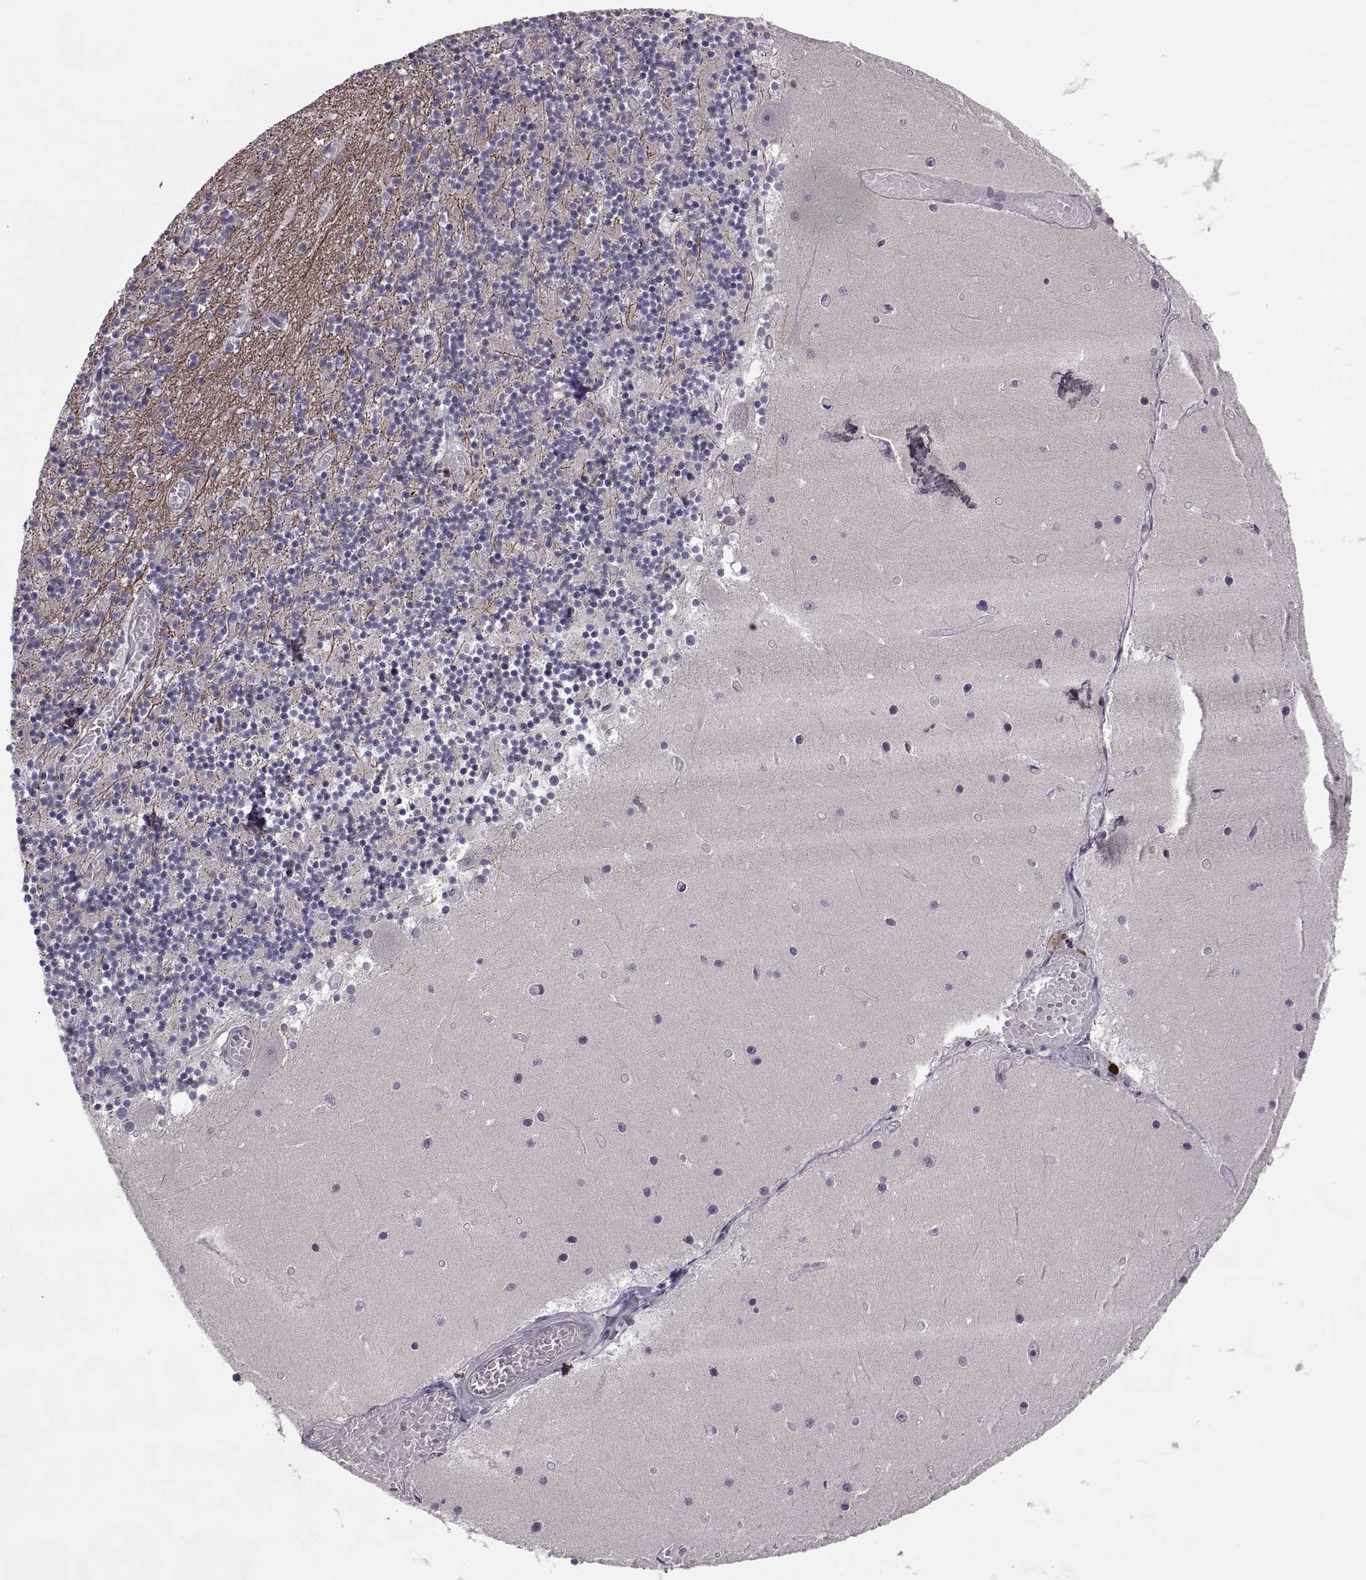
{"staining": {"intensity": "negative", "quantity": "none", "location": "none"}, "tissue": "cerebellum", "cell_type": "Cells in granular layer", "image_type": "normal", "snomed": [{"axis": "morphology", "description": "Normal tissue, NOS"}, {"axis": "topography", "description": "Cerebellum"}], "caption": "Immunohistochemistry (IHC) photomicrograph of benign cerebellum: human cerebellum stained with DAB shows no significant protein expression in cells in granular layer. (DAB (3,3'-diaminobenzidine) immunohistochemistry, high magnification).", "gene": "RIPK4", "patient": {"sex": "female", "age": 28}}